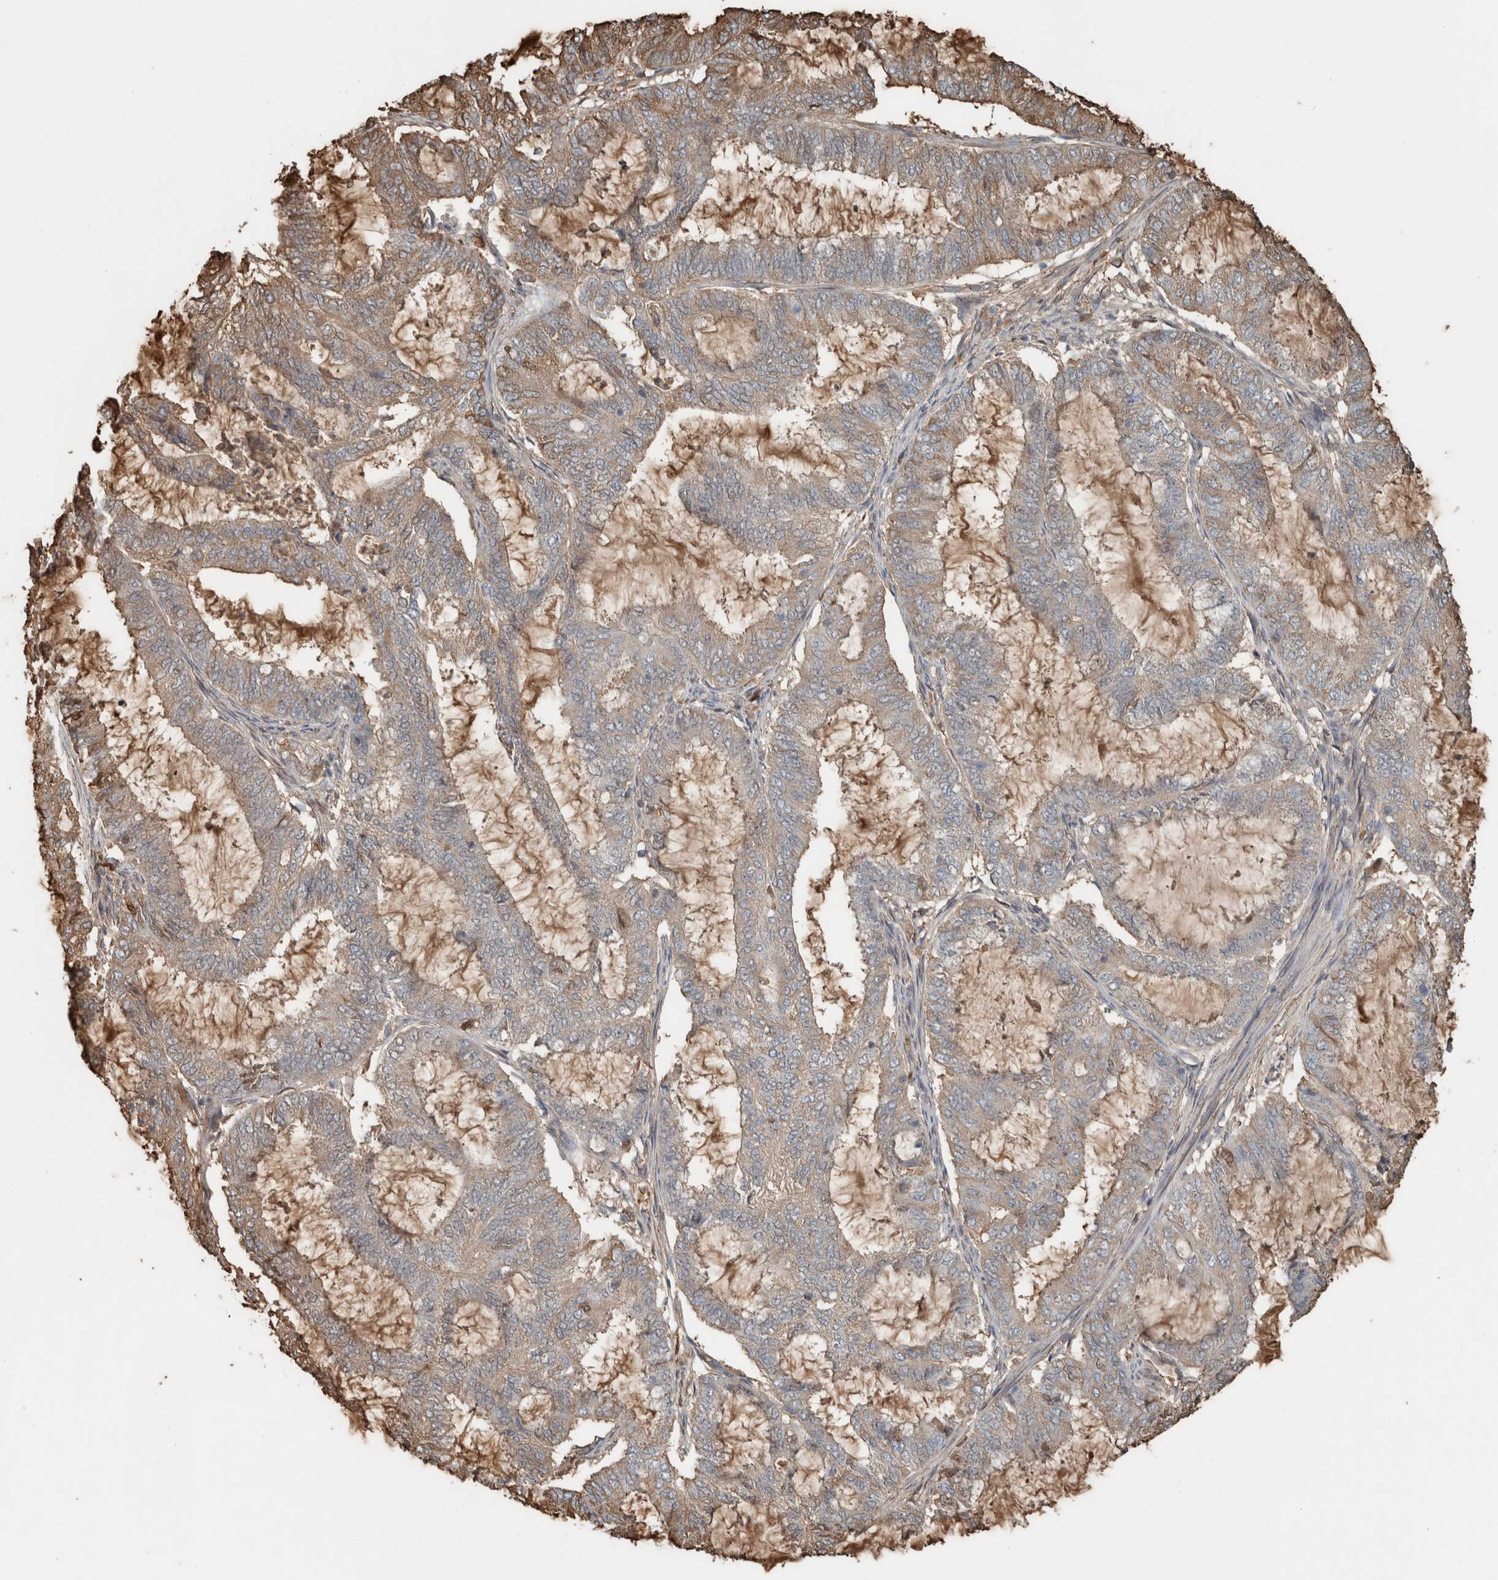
{"staining": {"intensity": "weak", "quantity": "25%-75%", "location": "cytoplasmic/membranous"}, "tissue": "endometrial cancer", "cell_type": "Tumor cells", "image_type": "cancer", "snomed": [{"axis": "morphology", "description": "Adenocarcinoma, NOS"}, {"axis": "topography", "description": "Endometrium"}], "caption": "A histopathology image of endometrial cancer (adenocarcinoma) stained for a protein shows weak cytoplasmic/membranous brown staining in tumor cells.", "gene": "USP34", "patient": {"sex": "female", "age": 51}}